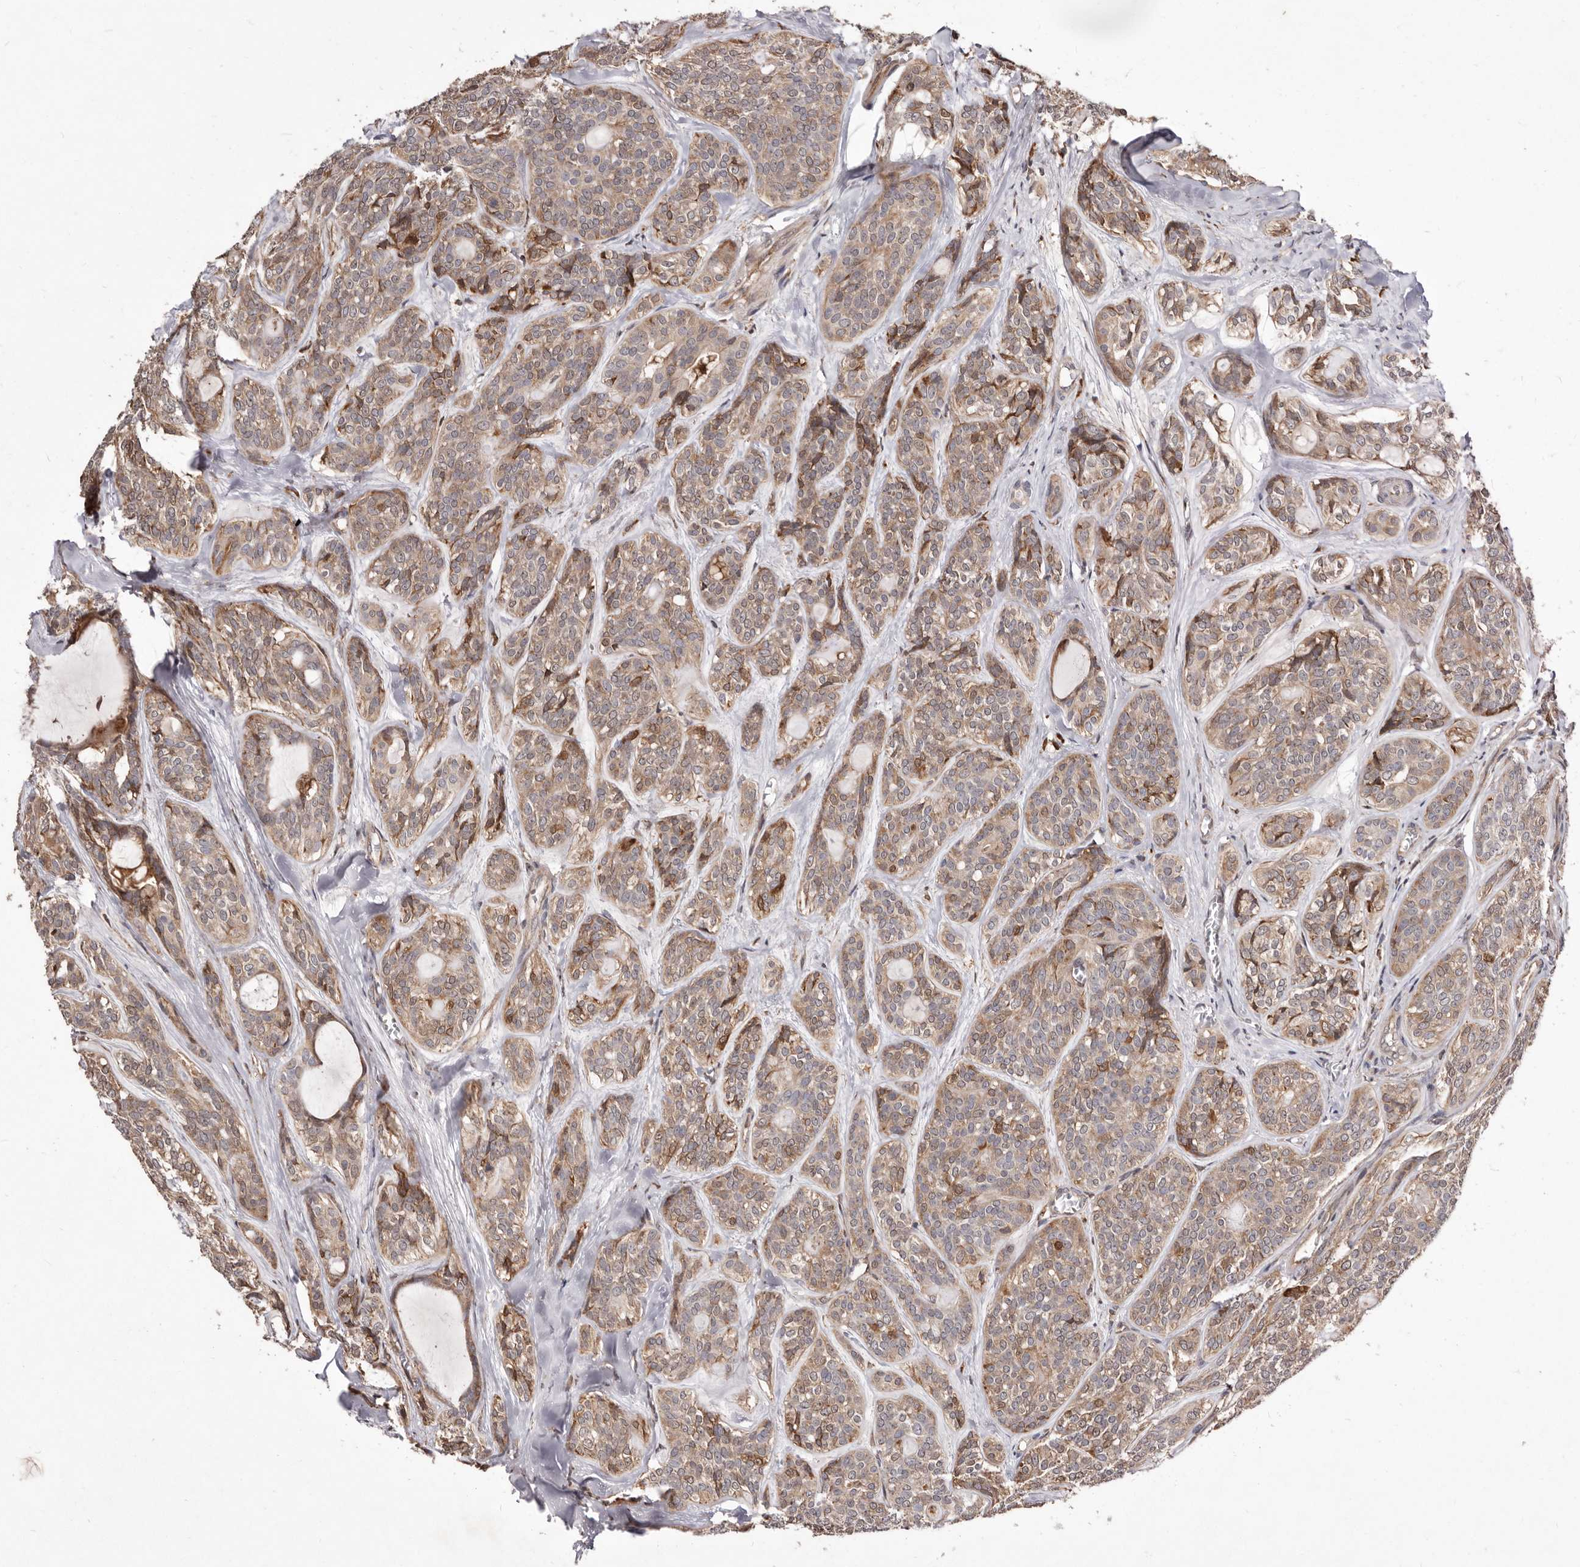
{"staining": {"intensity": "weak", "quantity": ">75%", "location": "cytoplasmic/membranous"}, "tissue": "head and neck cancer", "cell_type": "Tumor cells", "image_type": "cancer", "snomed": [{"axis": "morphology", "description": "Adenocarcinoma, NOS"}, {"axis": "topography", "description": "Head-Neck"}], "caption": "An immunohistochemistry photomicrograph of tumor tissue is shown. Protein staining in brown highlights weak cytoplasmic/membranous positivity in head and neck adenocarcinoma within tumor cells.", "gene": "RRM2B", "patient": {"sex": "male", "age": 66}}